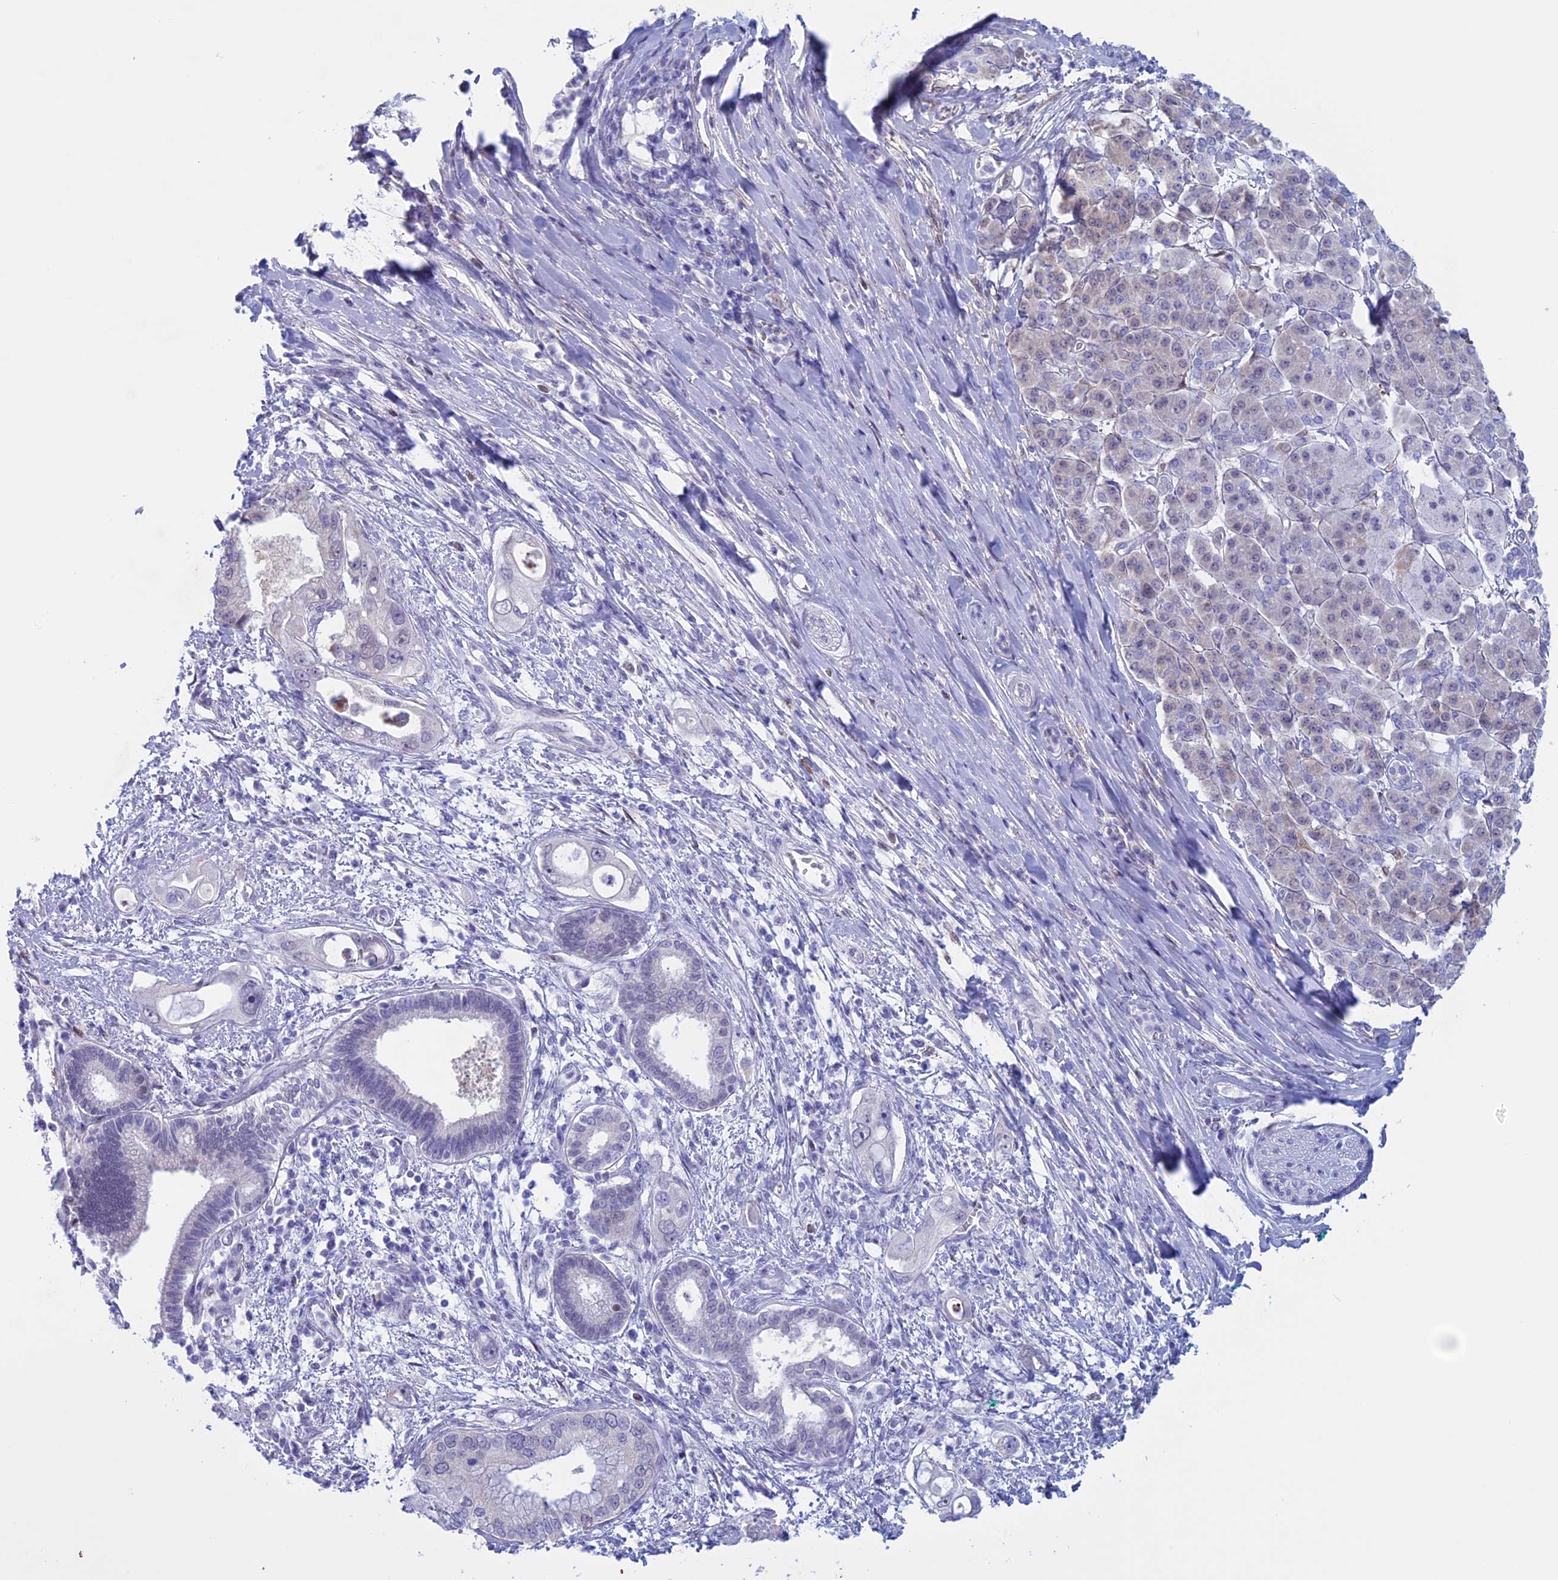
{"staining": {"intensity": "negative", "quantity": "none", "location": "none"}, "tissue": "pancreatic cancer", "cell_type": "Tumor cells", "image_type": "cancer", "snomed": [{"axis": "morphology", "description": "Inflammation, NOS"}, {"axis": "morphology", "description": "Adenocarcinoma, NOS"}, {"axis": "topography", "description": "Pancreas"}], "caption": "High magnification brightfield microscopy of pancreatic cancer (adenocarcinoma) stained with DAB (brown) and counterstained with hematoxylin (blue): tumor cells show no significant staining.", "gene": "LHFPL2", "patient": {"sex": "female", "age": 56}}